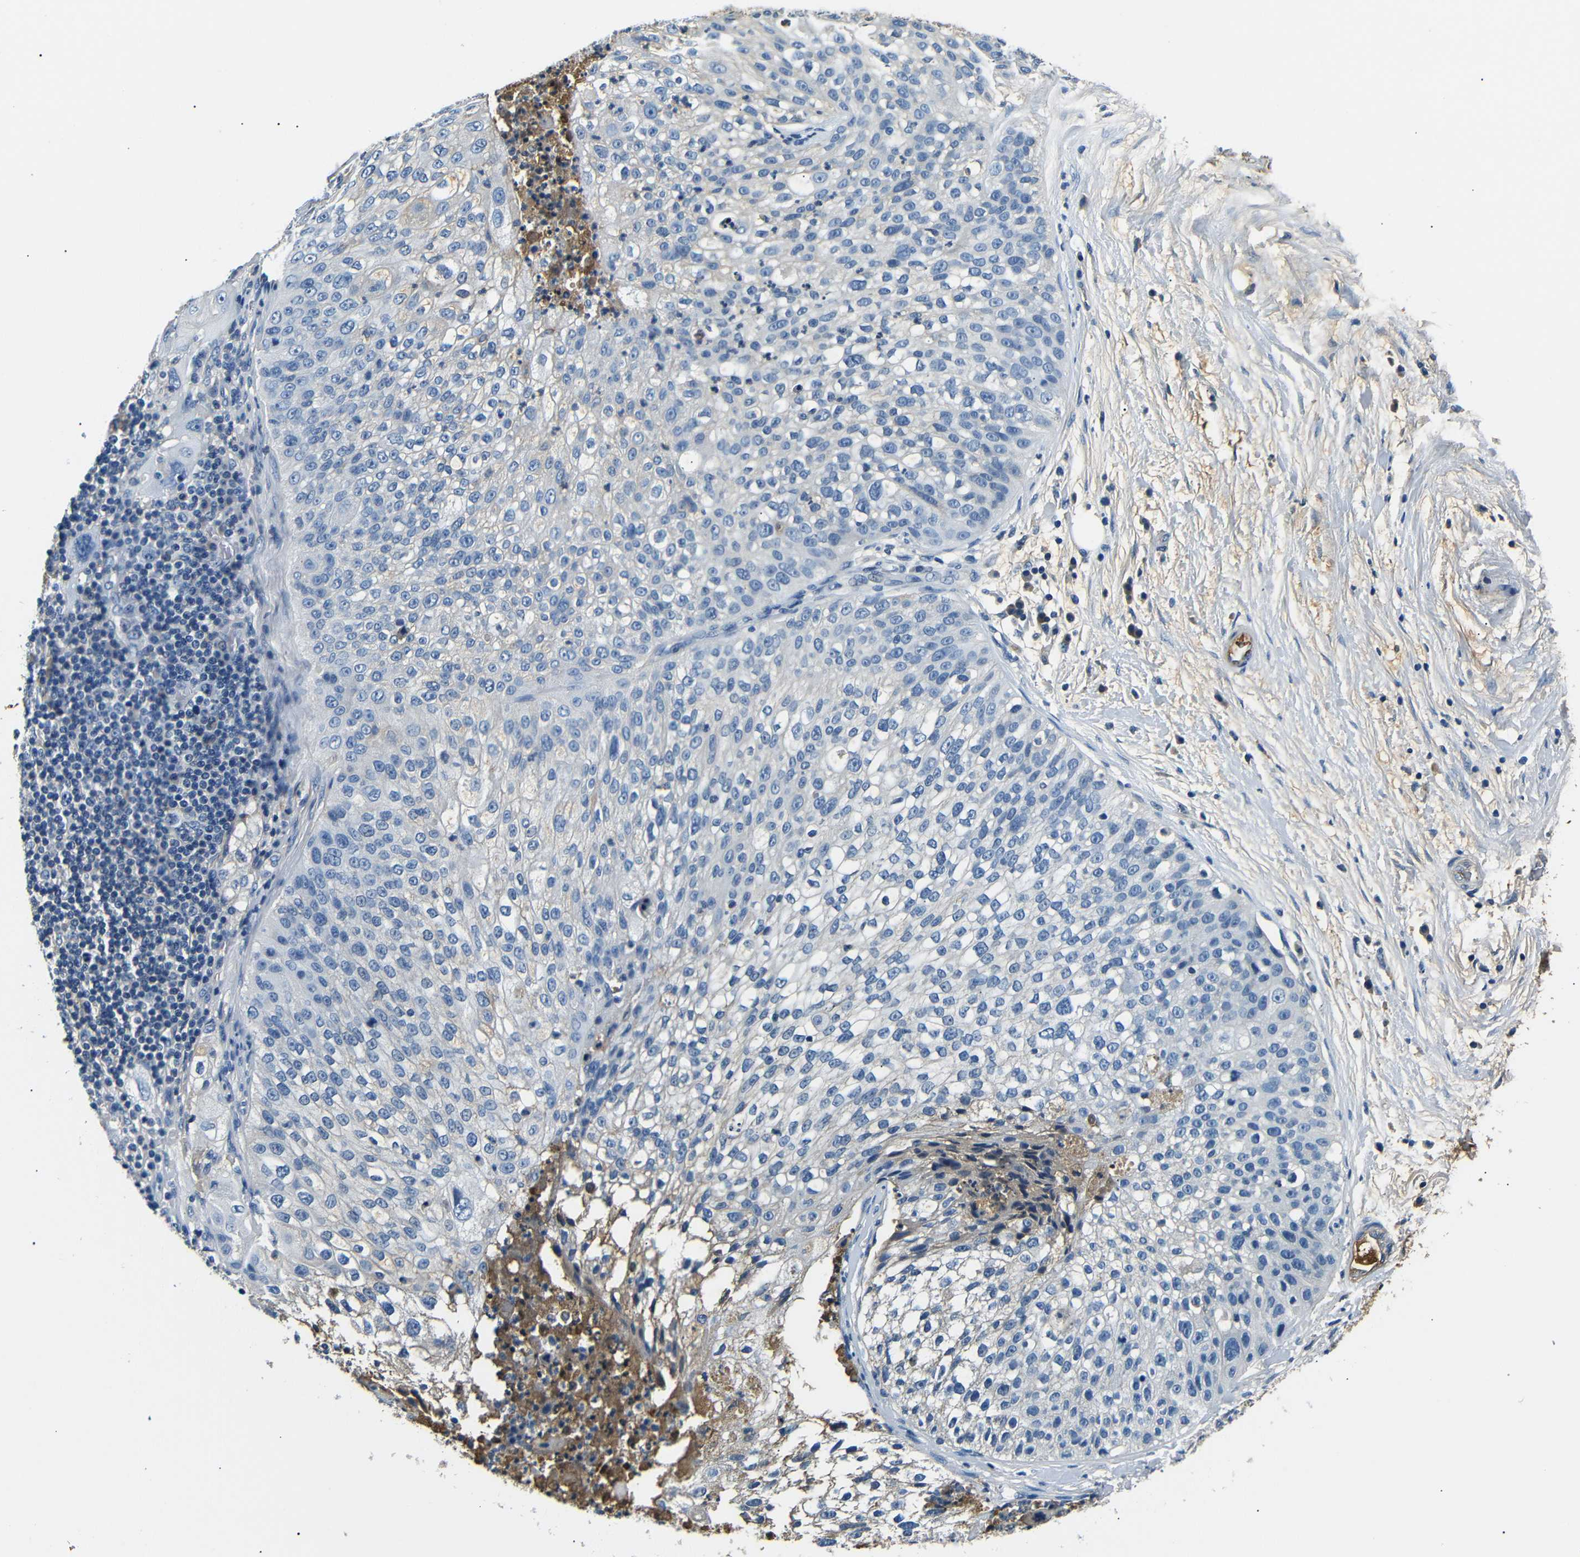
{"staining": {"intensity": "negative", "quantity": "none", "location": "none"}, "tissue": "lung cancer", "cell_type": "Tumor cells", "image_type": "cancer", "snomed": [{"axis": "morphology", "description": "Inflammation, NOS"}, {"axis": "morphology", "description": "Squamous cell carcinoma, NOS"}, {"axis": "topography", "description": "Lymph node"}, {"axis": "topography", "description": "Soft tissue"}, {"axis": "topography", "description": "Lung"}], "caption": "This is a image of immunohistochemistry staining of lung cancer, which shows no expression in tumor cells.", "gene": "LHCGR", "patient": {"sex": "male", "age": 66}}